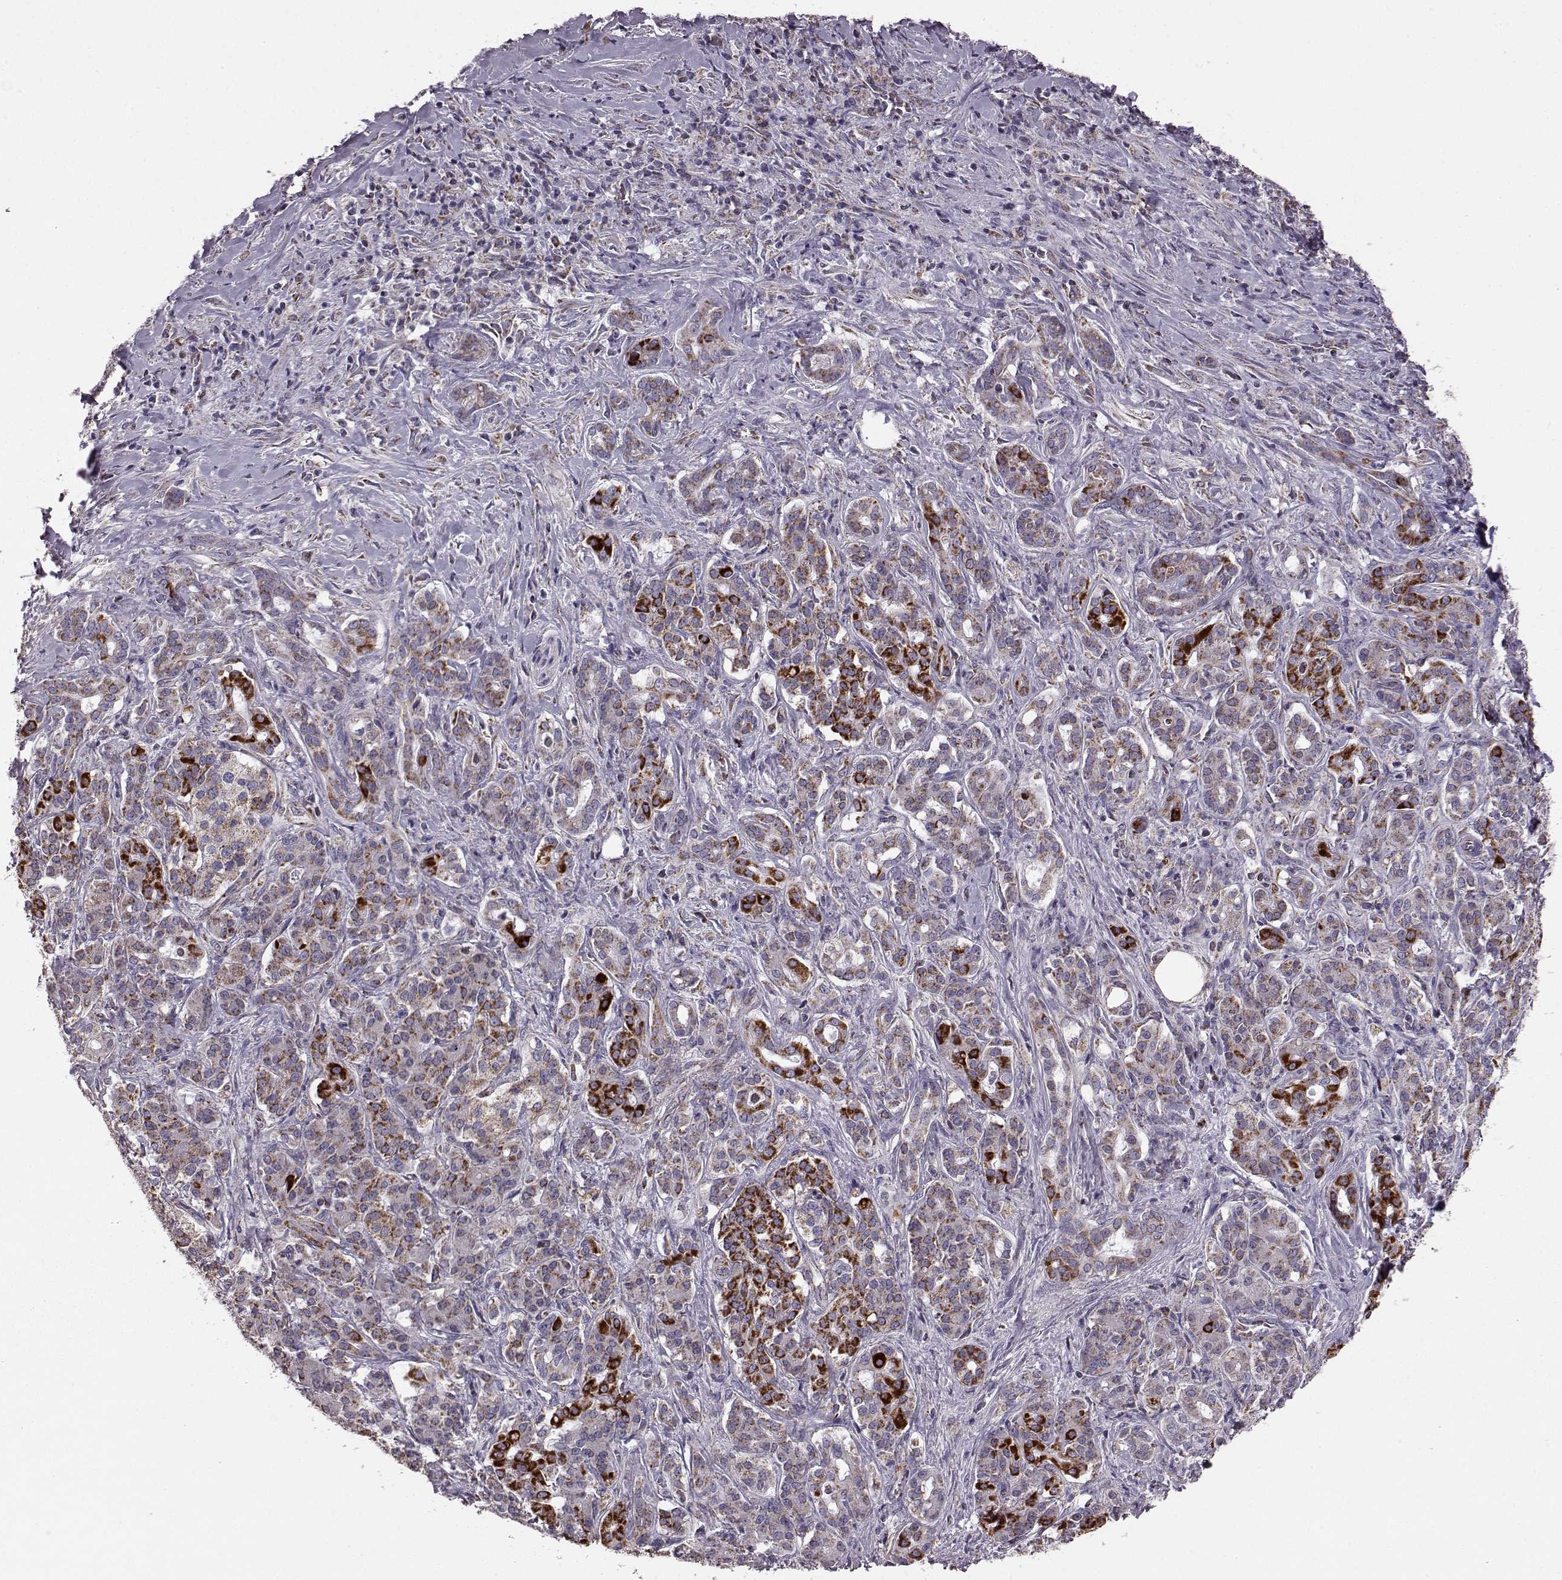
{"staining": {"intensity": "moderate", "quantity": ">75%", "location": "cytoplasmic/membranous"}, "tissue": "pancreatic cancer", "cell_type": "Tumor cells", "image_type": "cancer", "snomed": [{"axis": "morphology", "description": "Normal tissue, NOS"}, {"axis": "morphology", "description": "Inflammation, NOS"}, {"axis": "morphology", "description": "Adenocarcinoma, NOS"}, {"axis": "topography", "description": "Pancreas"}], "caption": "Immunohistochemistry (IHC) histopathology image of neoplastic tissue: human adenocarcinoma (pancreatic) stained using immunohistochemistry (IHC) demonstrates medium levels of moderate protein expression localized specifically in the cytoplasmic/membranous of tumor cells, appearing as a cytoplasmic/membranous brown color.", "gene": "FAM8A1", "patient": {"sex": "male", "age": 57}}